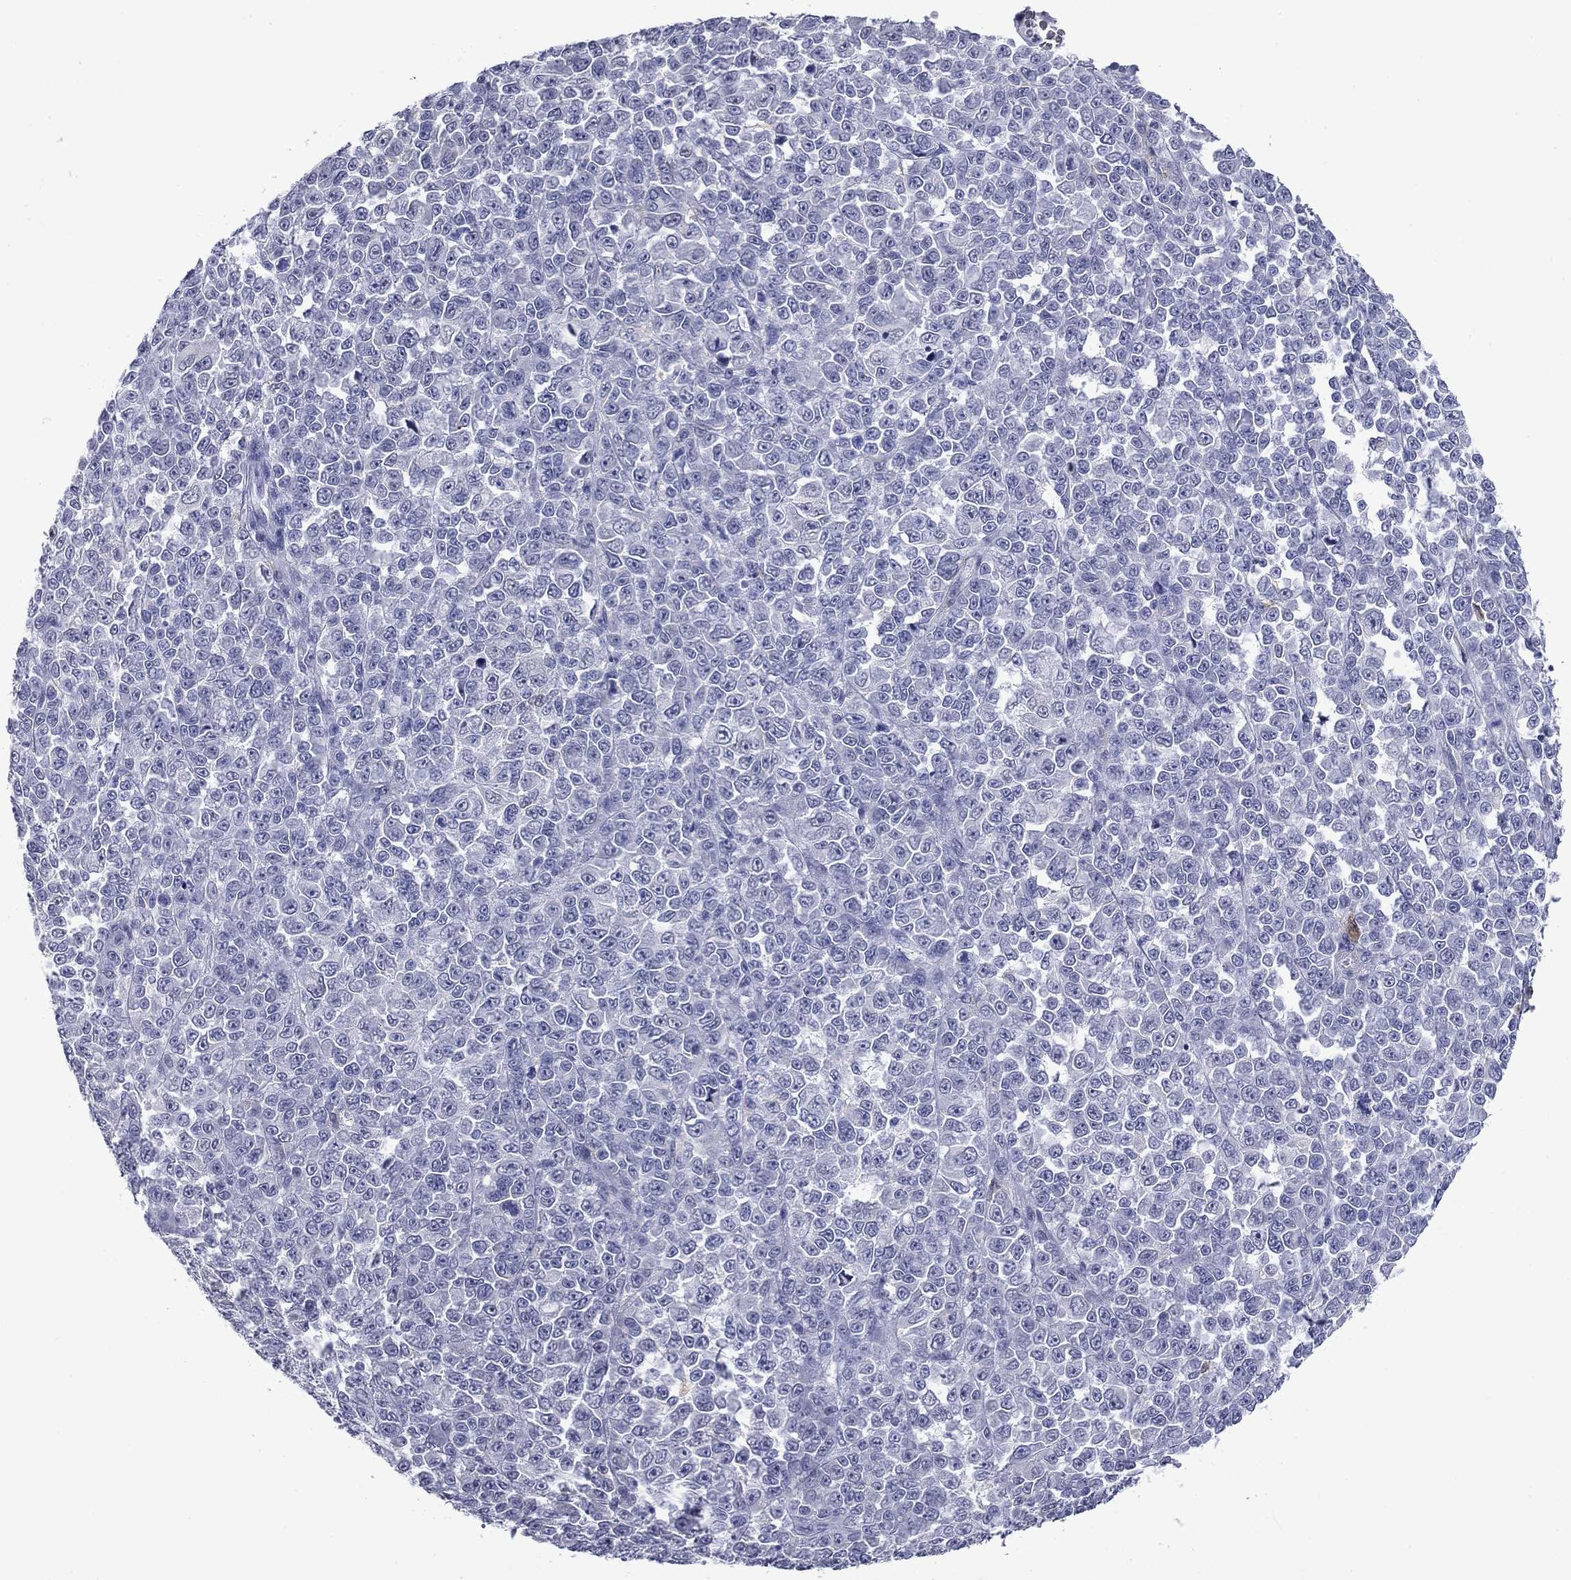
{"staining": {"intensity": "negative", "quantity": "none", "location": "none"}, "tissue": "melanoma", "cell_type": "Tumor cells", "image_type": "cancer", "snomed": [{"axis": "morphology", "description": "Malignant melanoma, NOS"}, {"axis": "topography", "description": "Skin"}], "caption": "DAB (3,3'-diaminobenzidine) immunohistochemical staining of malignant melanoma exhibits no significant expression in tumor cells.", "gene": "BCL2L14", "patient": {"sex": "female", "age": 95}}